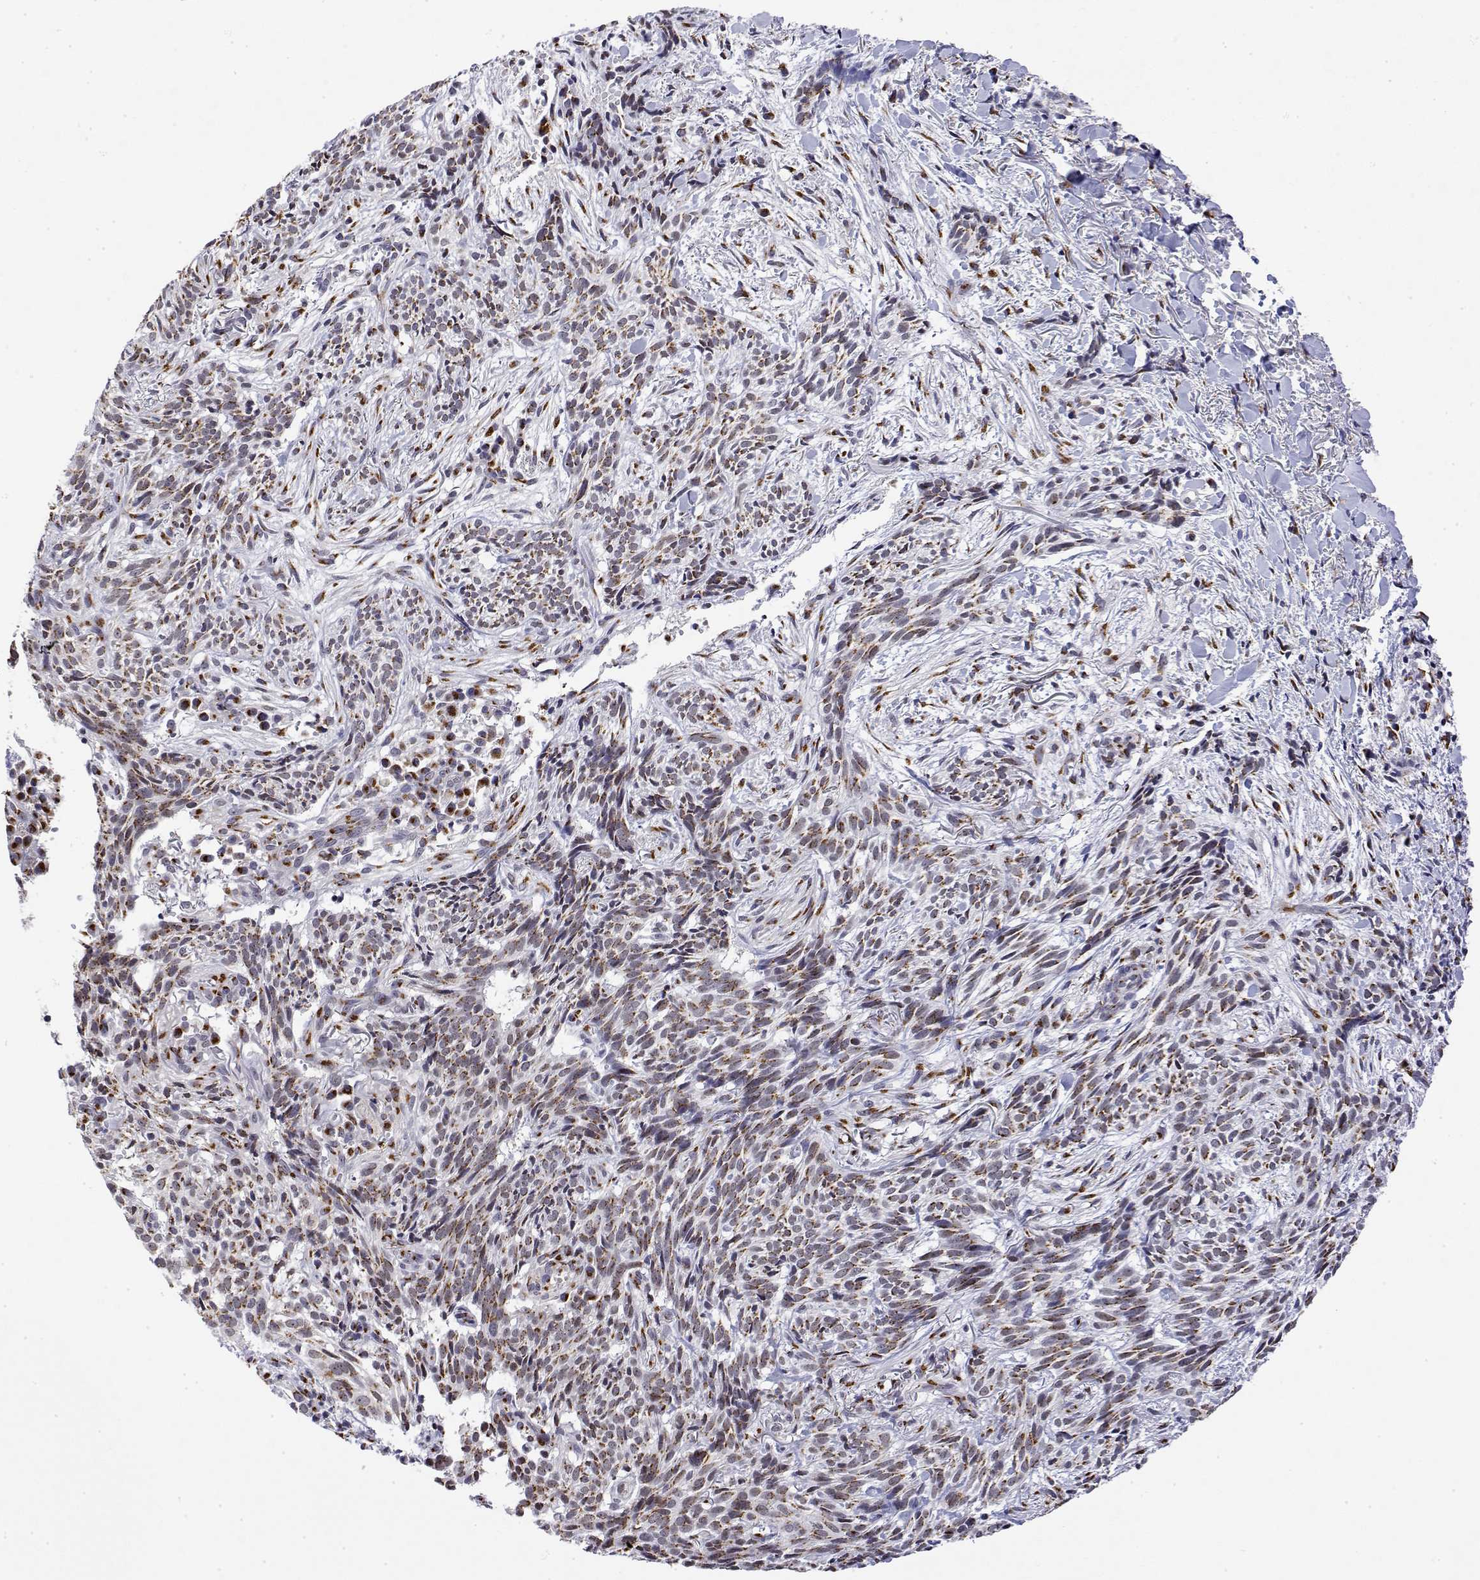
{"staining": {"intensity": "moderate", "quantity": "25%-75%", "location": "cytoplasmic/membranous"}, "tissue": "skin cancer", "cell_type": "Tumor cells", "image_type": "cancer", "snomed": [{"axis": "morphology", "description": "Basal cell carcinoma"}, {"axis": "topography", "description": "Skin"}], "caption": "The immunohistochemical stain shows moderate cytoplasmic/membranous positivity in tumor cells of skin cancer tissue.", "gene": "YIPF3", "patient": {"sex": "male", "age": 71}}